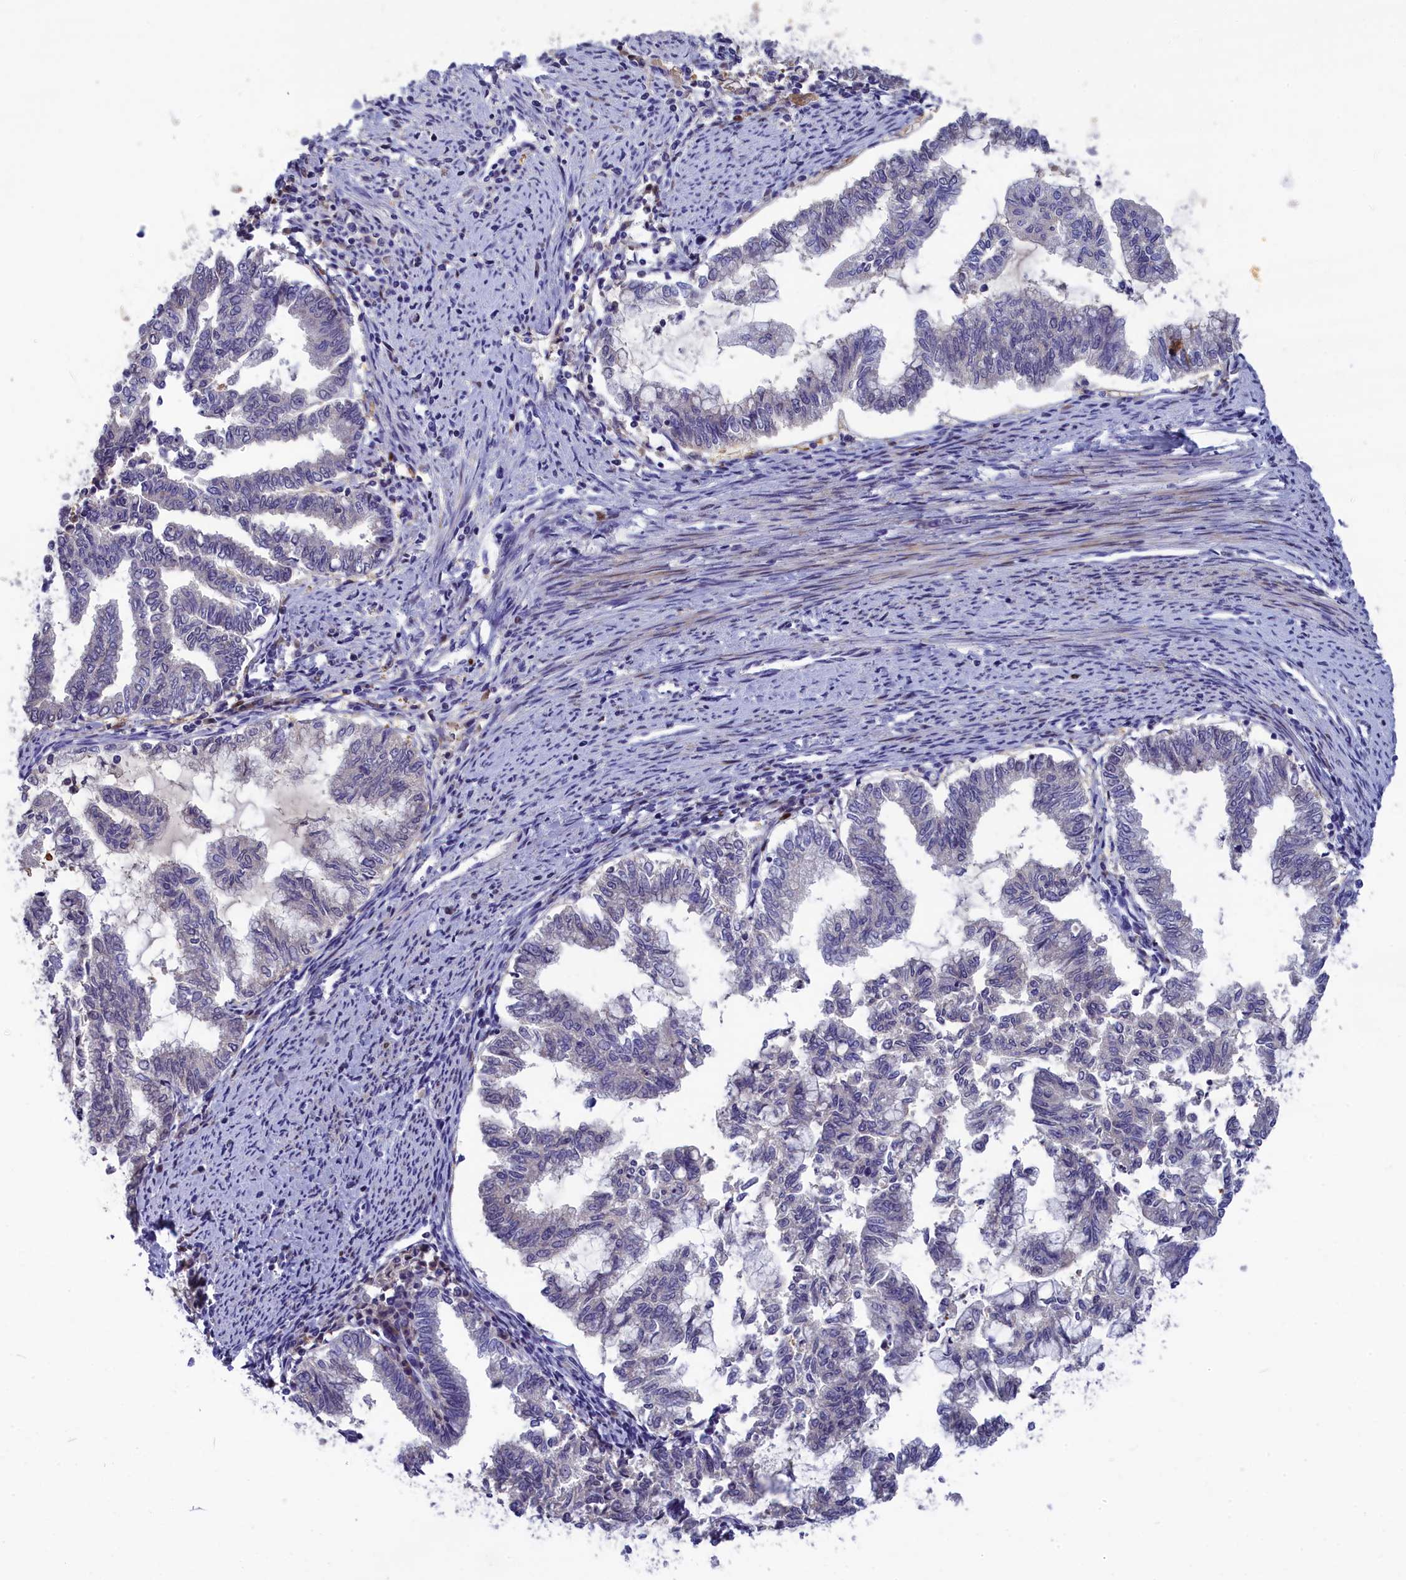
{"staining": {"intensity": "negative", "quantity": "none", "location": "none"}, "tissue": "endometrial cancer", "cell_type": "Tumor cells", "image_type": "cancer", "snomed": [{"axis": "morphology", "description": "Adenocarcinoma, NOS"}, {"axis": "topography", "description": "Endometrium"}], "caption": "The photomicrograph demonstrates no staining of tumor cells in endometrial cancer (adenocarcinoma).", "gene": "NKPD1", "patient": {"sex": "female", "age": 79}}